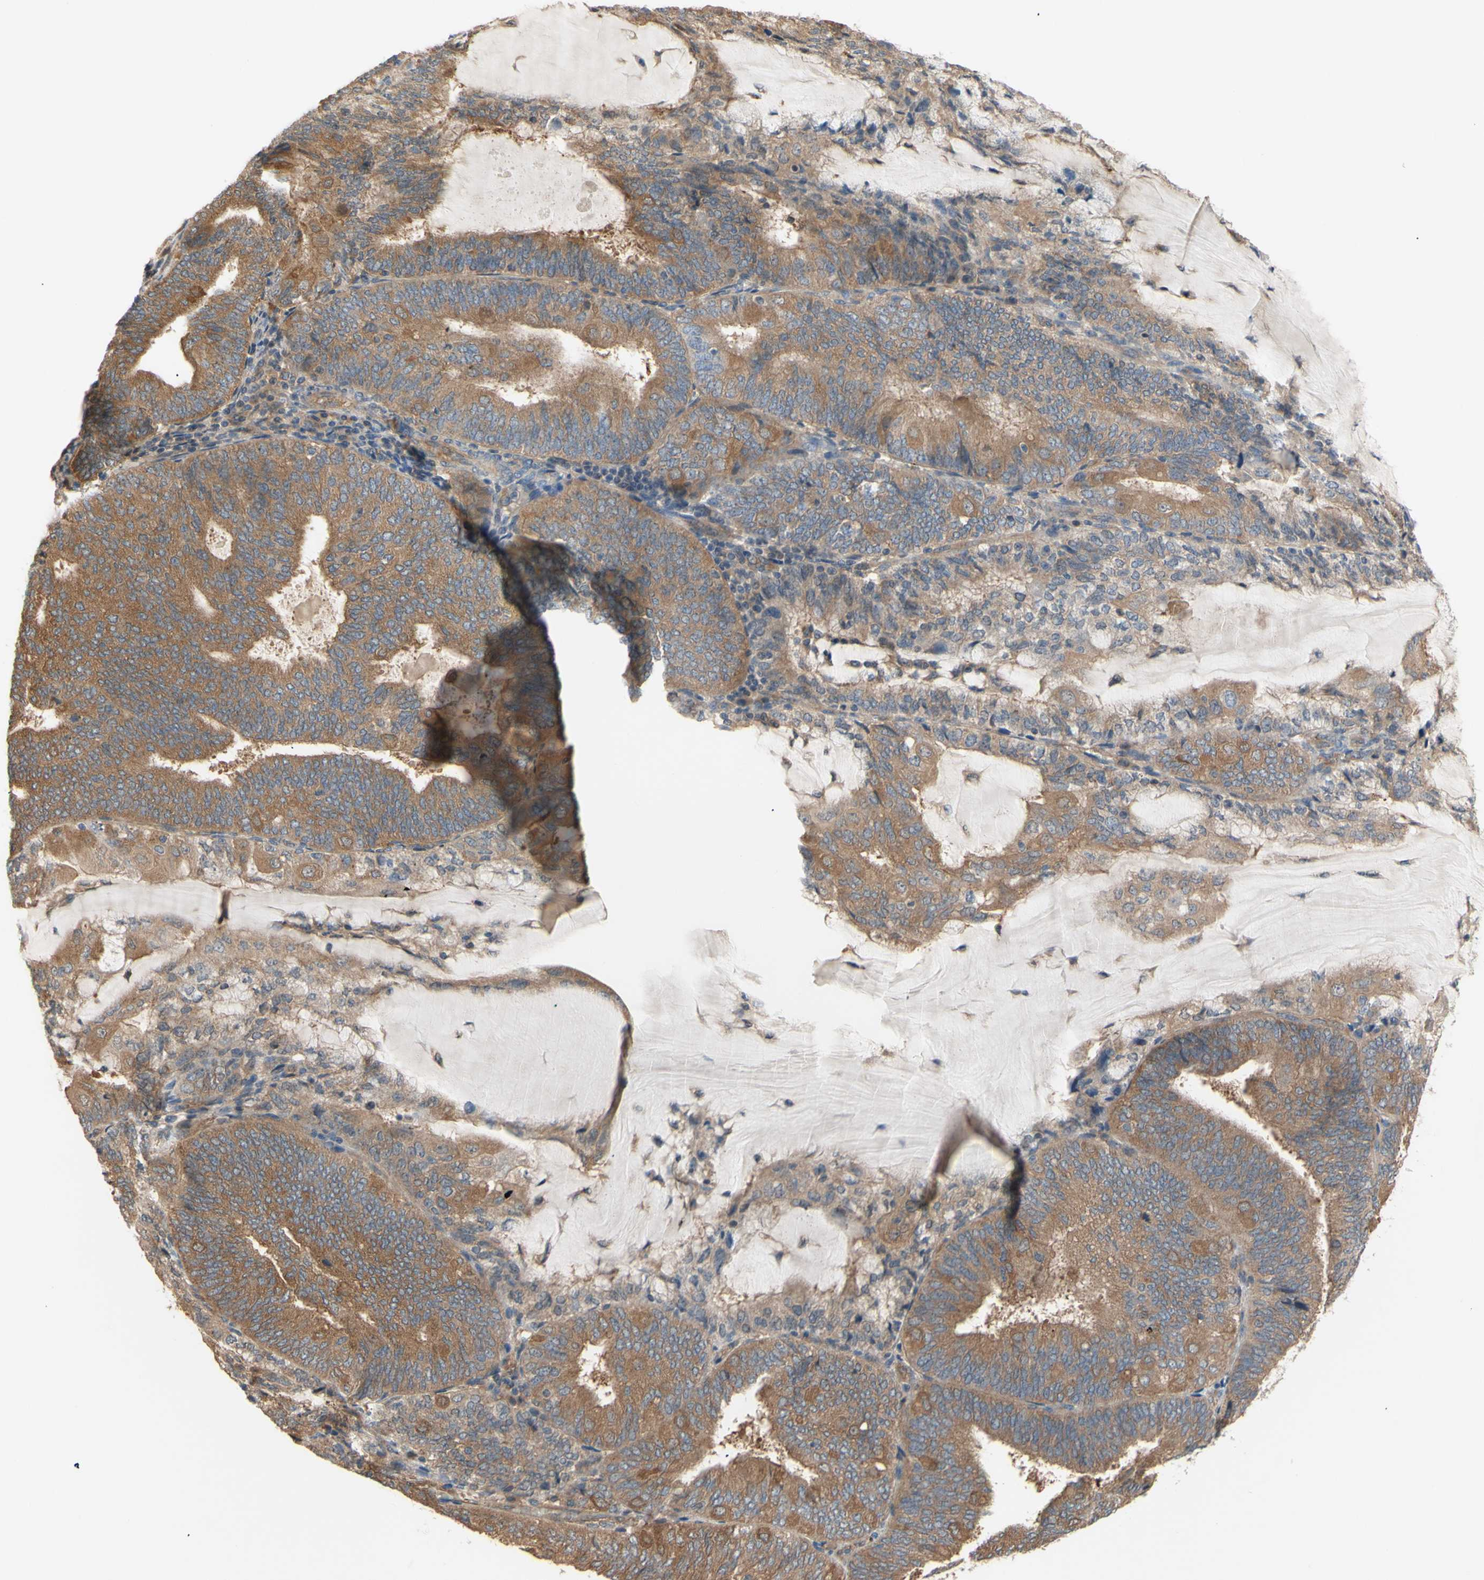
{"staining": {"intensity": "moderate", "quantity": ">75%", "location": "cytoplasmic/membranous"}, "tissue": "endometrial cancer", "cell_type": "Tumor cells", "image_type": "cancer", "snomed": [{"axis": "morphology", "description": "Adenocarcinoma, NOS"}, {"axis": "topography", "description": "Endometrium"}], "caption": "This is an image of immunohistochemistry (IHC) staining of endometrial cancer, which shows moderate positivity in the cytoplasmic/membranous of tumor cells.", "gene": "DYNLRB1", "patient": {"sex": "female", "age": 81}}